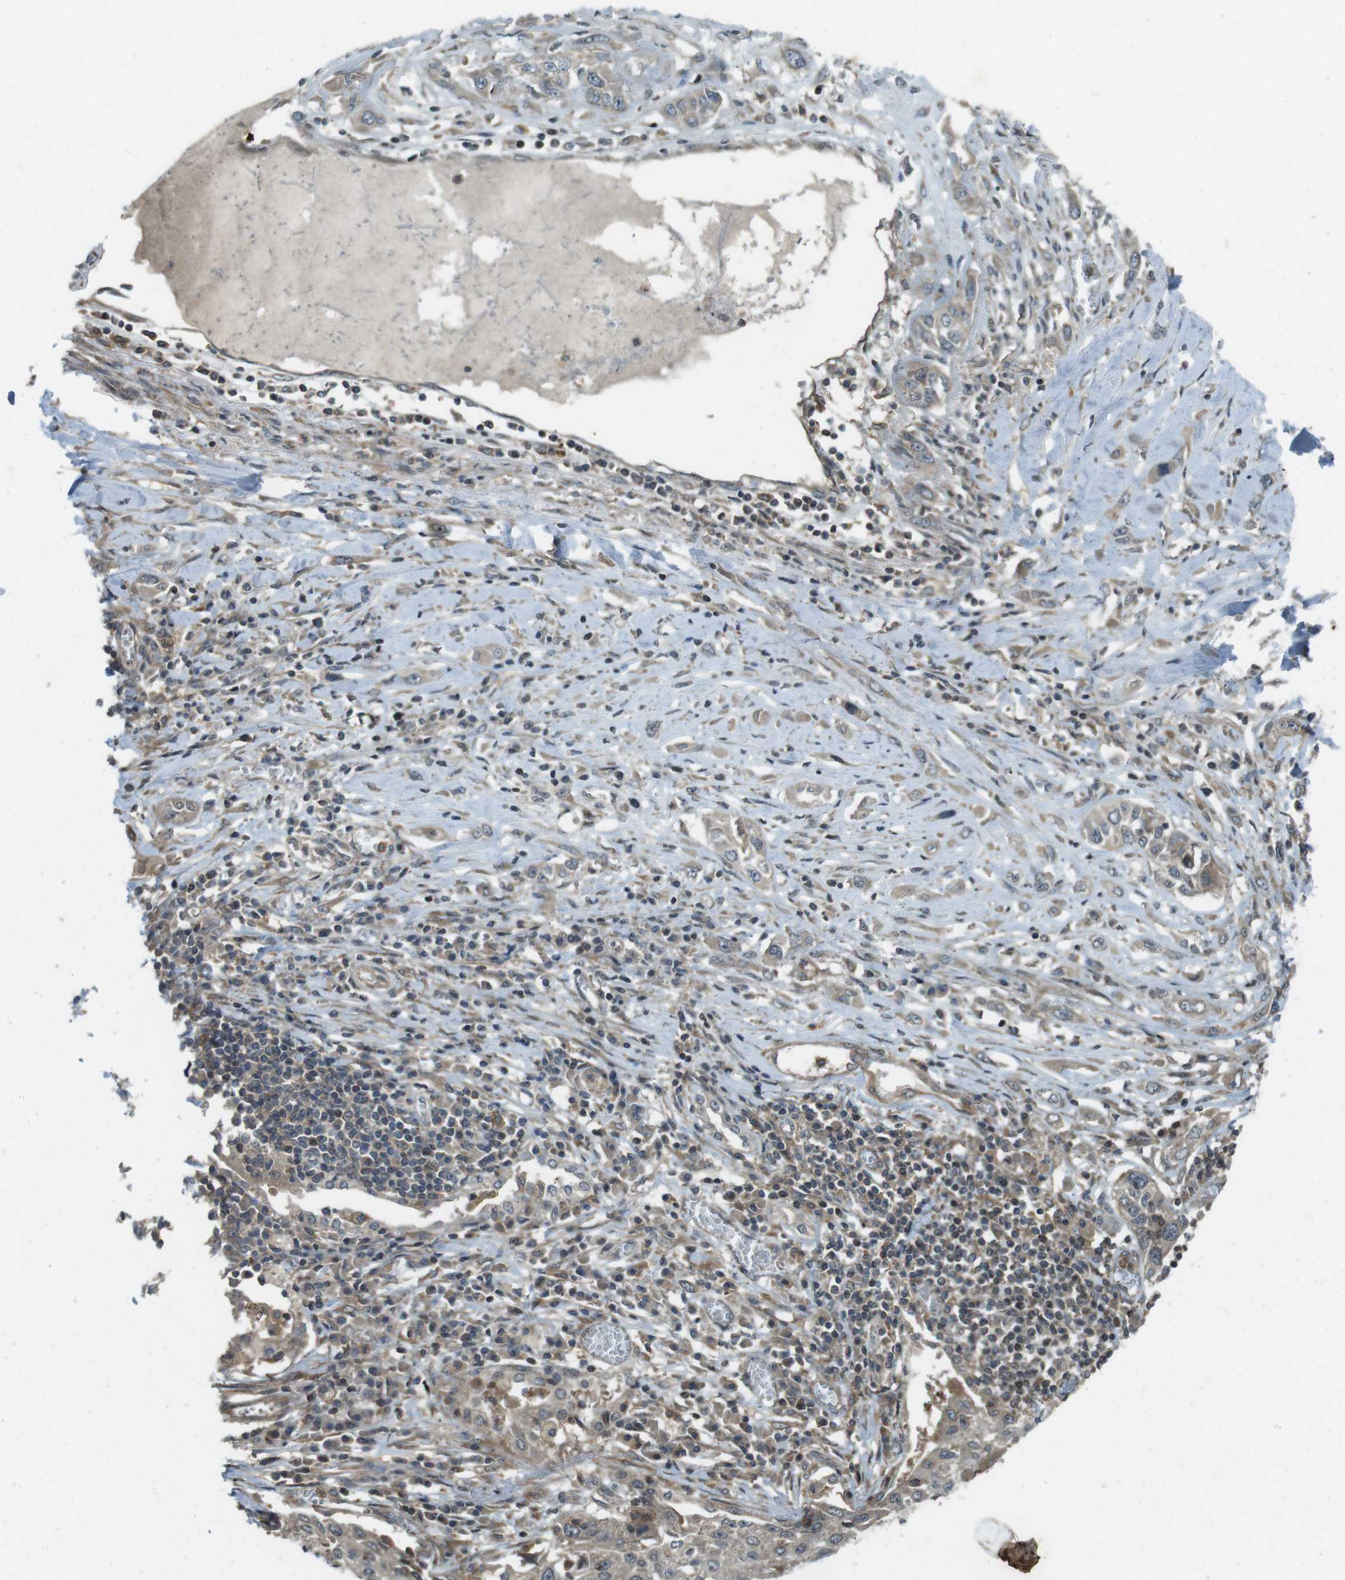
{"staining": {"intensity": "weak", "quantity": ">75%", "location": "cytoplasmic/membranous"}, "tissue": "lung cancer", "cell_type": "Tumor cells", "image_type": "cancer", "snomed": [{"axis": "morphology", "description": "Squamous cell carcinoma, NOS"}, {"axis": "topography", "description": "Lung"}], "caption": "DAB immunohistochemical staining of lung cancer exhibits weak cytoplasmic/membranous protein staining in about >75% of tumor cells. (IHC, brightfield microscopy, high magnification).", "gene": "ZYX", "patient": {"sex": "male", "age": 71}}